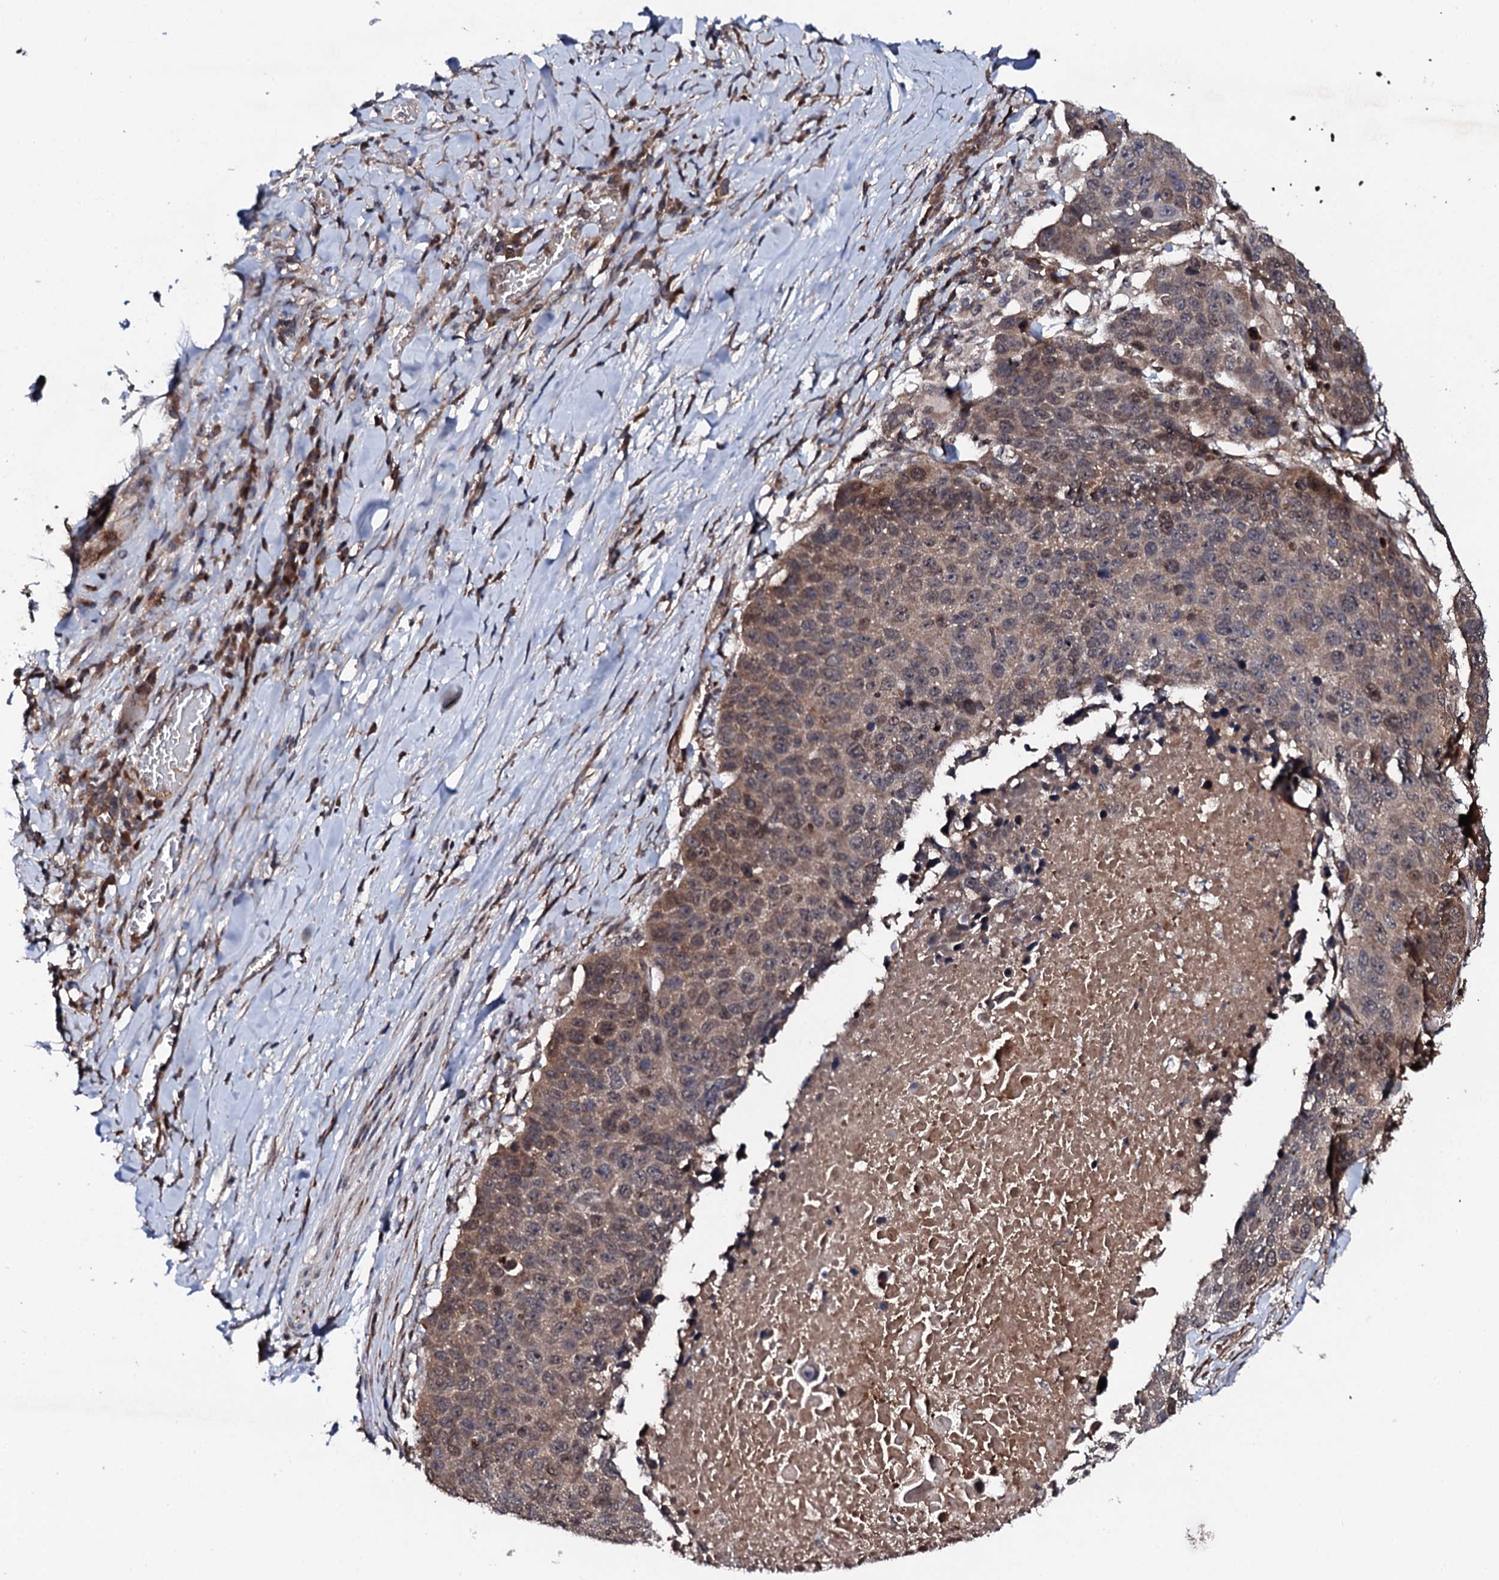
{"staining": {"intensity": "moderate", "quantity": ">75%", "location": "cytoplasmic/membranous,nuclear"}, "tissue": "lung cancer", "cell_type": "Tumor cells", "image_type": "cancer", "snomed": [{"axis": "morphology", "description": "Normal tissue, NOS"}, {"axis": "morphology", "description": "Squamous cell carcinoma, NOS"}, {"axis": "topography", "description": "Lymph node"}, {"axis": "topography", "description": "Lung"}], "caption": "A photomicrograph of human squamous cell carcinoma (lung) stained for a protein demonstrates moderate cytoplasmic/membranous and nuclear brown staining in tumor cells. The staining was performed using DAB to visualize the protein expression in brown, while the nuclei were stained in blue with hematoxylin (Magnification: 20x).", "gene": "FAM111A", "patient": {"sex": "male", "age": 66}}